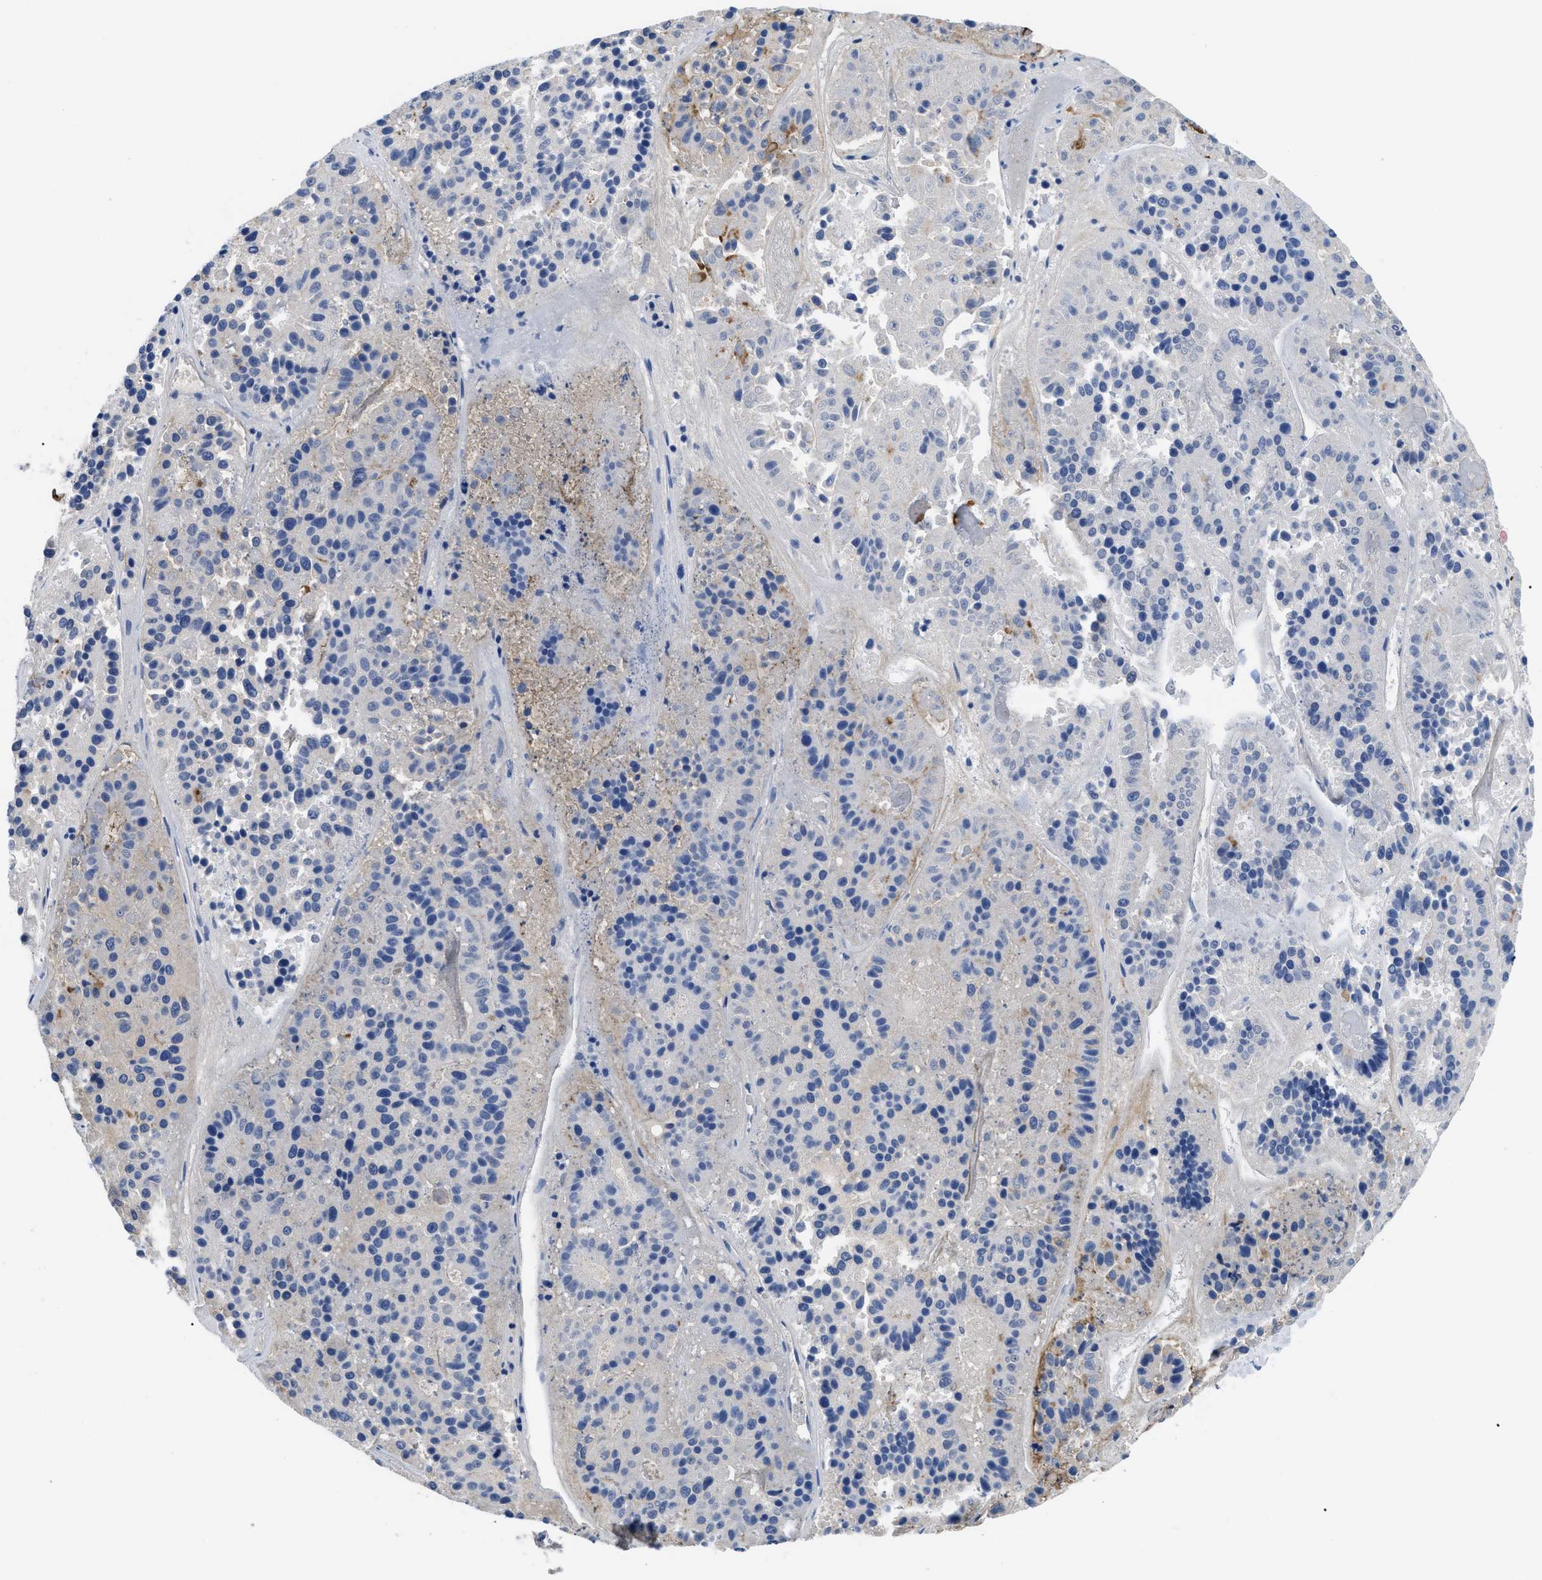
{"staining": {"intensity": "negative", "quantity": "none", "location": "none"}, "tissue": "pancreatic cancer", "cell_type": "Tumor cells", "image_type": "cancer", "snomed": [{"axis": "morphology", "description": "Adenocarcinoma, NOS"}, {"axis": "topography", "description": "Pancreas"}], "caption": "High power microscopy histopathology image of an immunohistochemistry photomicrograph of adenocarcinoma (pancreatic), revealing no significant expression in tumor cells.", "gene": "TMEM68", "patient": {"sex": "male", "age": 50}}